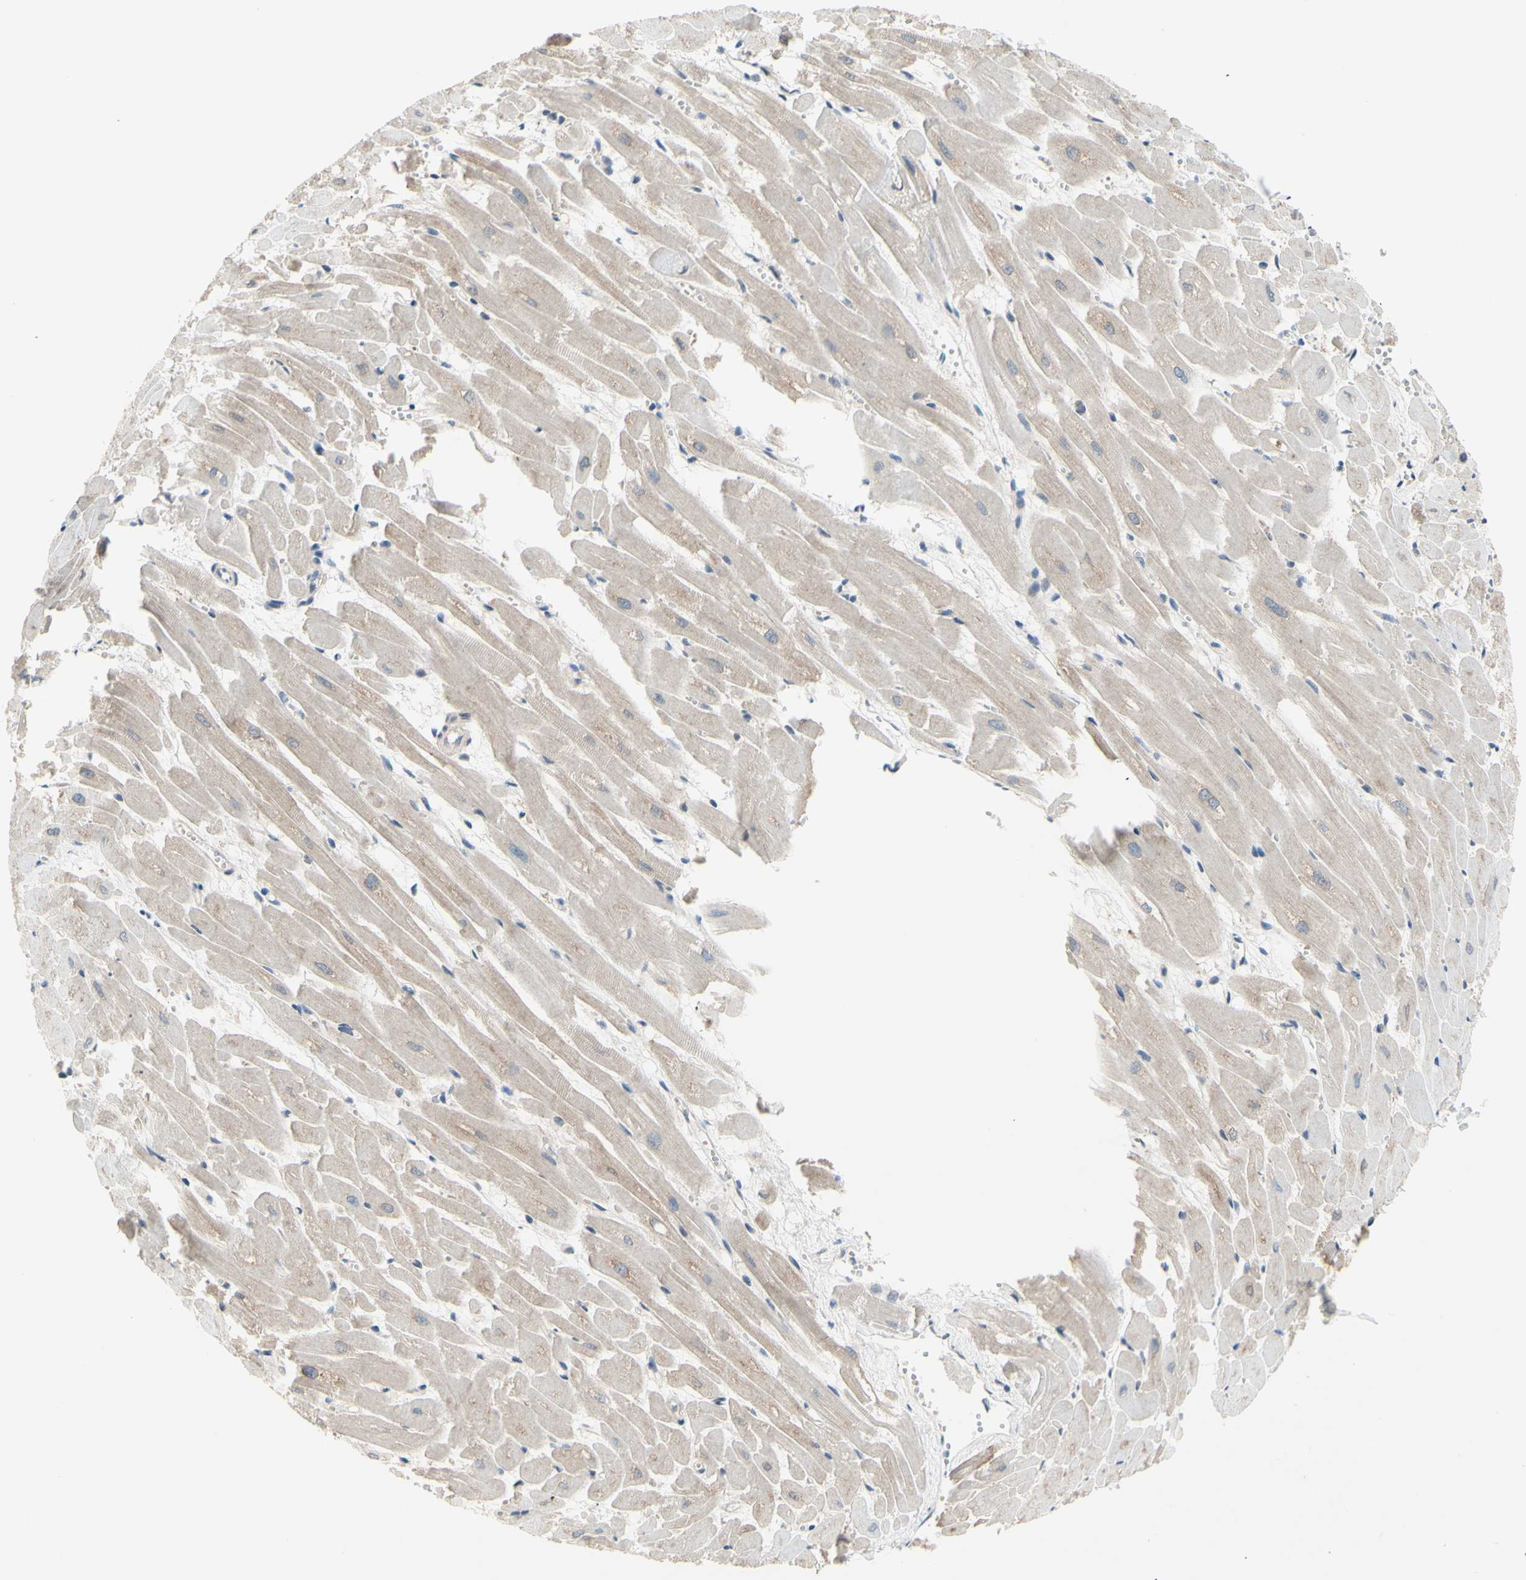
{"staining": {"intensity": "weak", "quantity": ">75%", "location": "cytoplasmic/membranous"}, "tissue": "heart muscle", "cell_type": "Cardiomyocytes", "image_type": "normal", "snomed": [{"axis": "morphology", "description": "Normal tissue, NOS"}, {"axis": "topography", "description": "Heart"}], "caption": "Weak cytoplasmic/membranous positivity for a protein is identified in approximately >75% of cardiomyocytes of benign heart muscle using immunohistochemistry.", "gene": "DYNLRB1", "patient": {"sex": "female", "age": 19}}